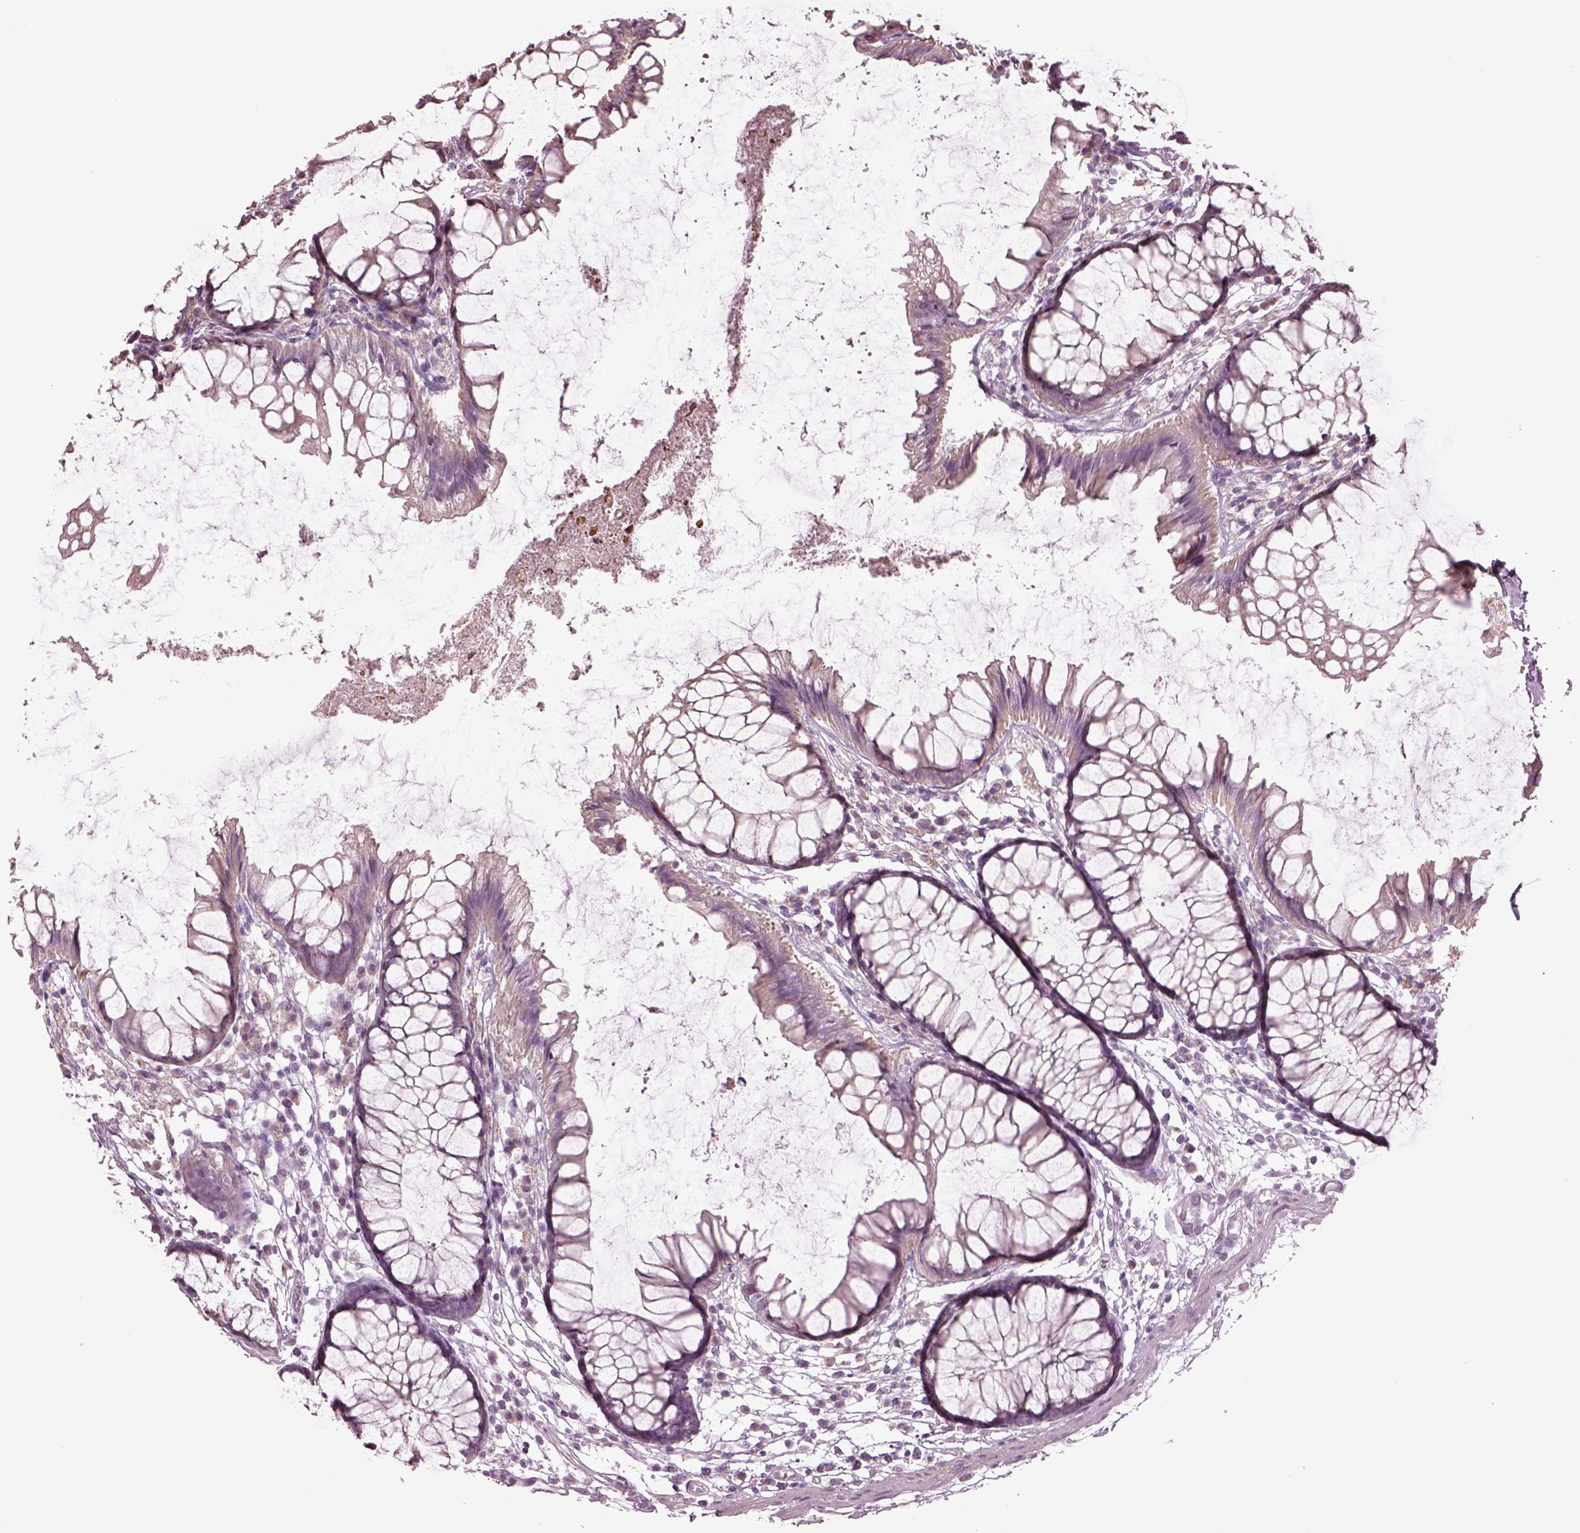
{"staining": {"intensity": "negative", "quantity": "none", "location": "none"}, "tissue": "colon", "cell_type": "Endothelial cells", "image_type": "normal", "snomed": [{"axis": "morphology", "description": "Normal tissue, NOS"}, {"axis": "morphology", "description": "Adenocarcinoma, NOS"}, {"axis": "topography", "description": "Colon"}], "caption": "Immunohistochemical staining of unremarkable human colon displays no significant staining in endothelial cells. Brightfield microscopy of immunohistochemistry (IHC) stained with DAB (3,3'-diaminobenzidine) (brown) and hematoxylin (blue), captured at high magnification.", "gene": "SPATA7", "patient": {"sex": "male", "age": 65}}